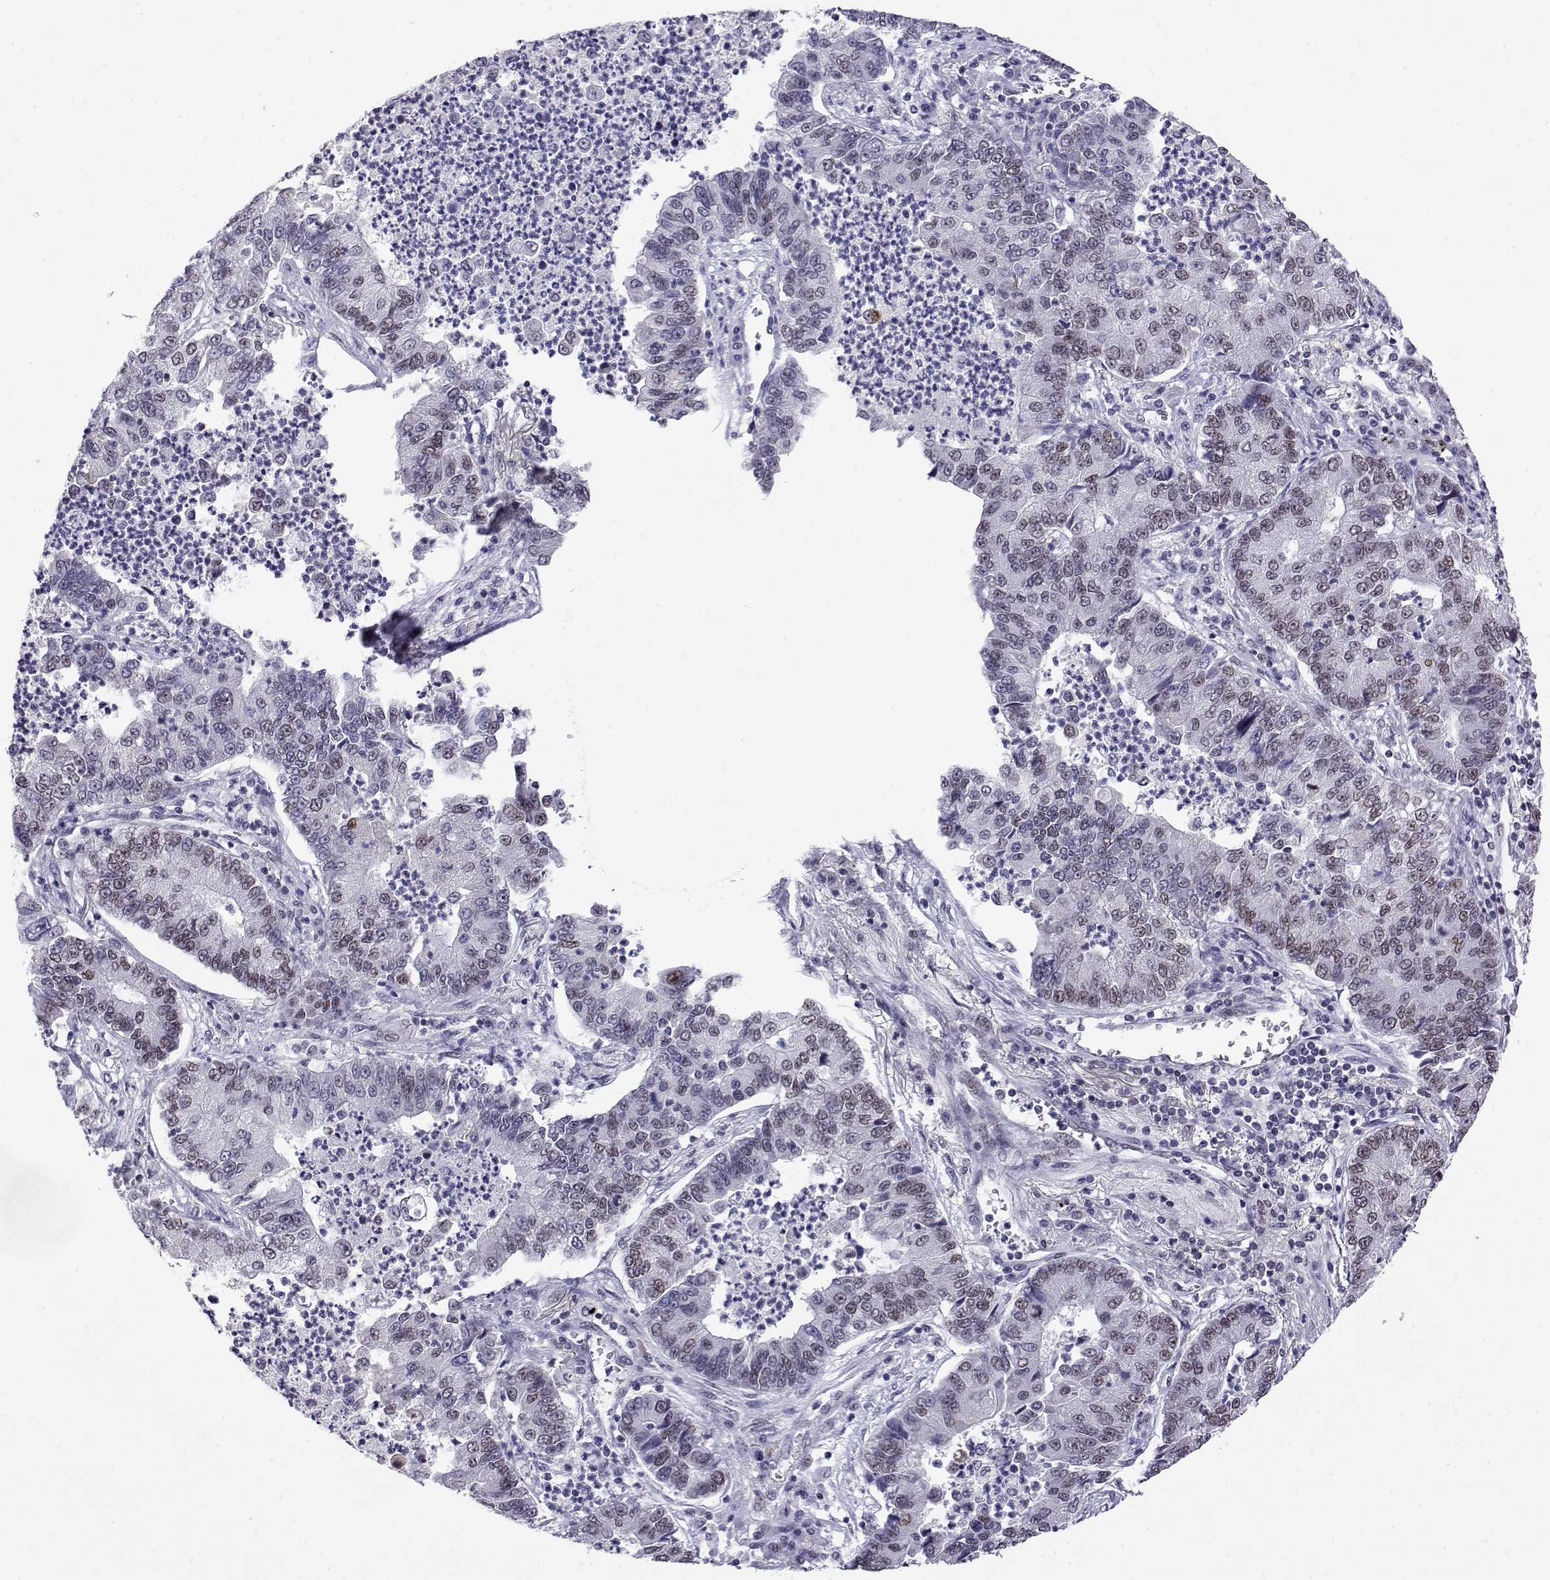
{"staining": {"intensity": "weak", "quantity": "25%-75%", "location": "nuclear"}, "tissue": "lung cancer", "cell_type": "Tumor cells", "image_type": "cancer", "snomed": [{"axis": "morphology", "description": "Adenocarcinoma, NOS"}, {"axis": "topography", "description": "Lung"}], "caption": "Protein positivity by immunohistochemistry shows weak nuclear expression in about 25%-75% of tumor cells in adenocarcinoma (lung). (Stains: DAB (3,3'-diaminobenzidine) in brown, nuclei in blue, Microscopy: brightfield microscopy at high magnification).", "gene": "POLDIP3", "patient": {"sex": "female", "age": 57}}